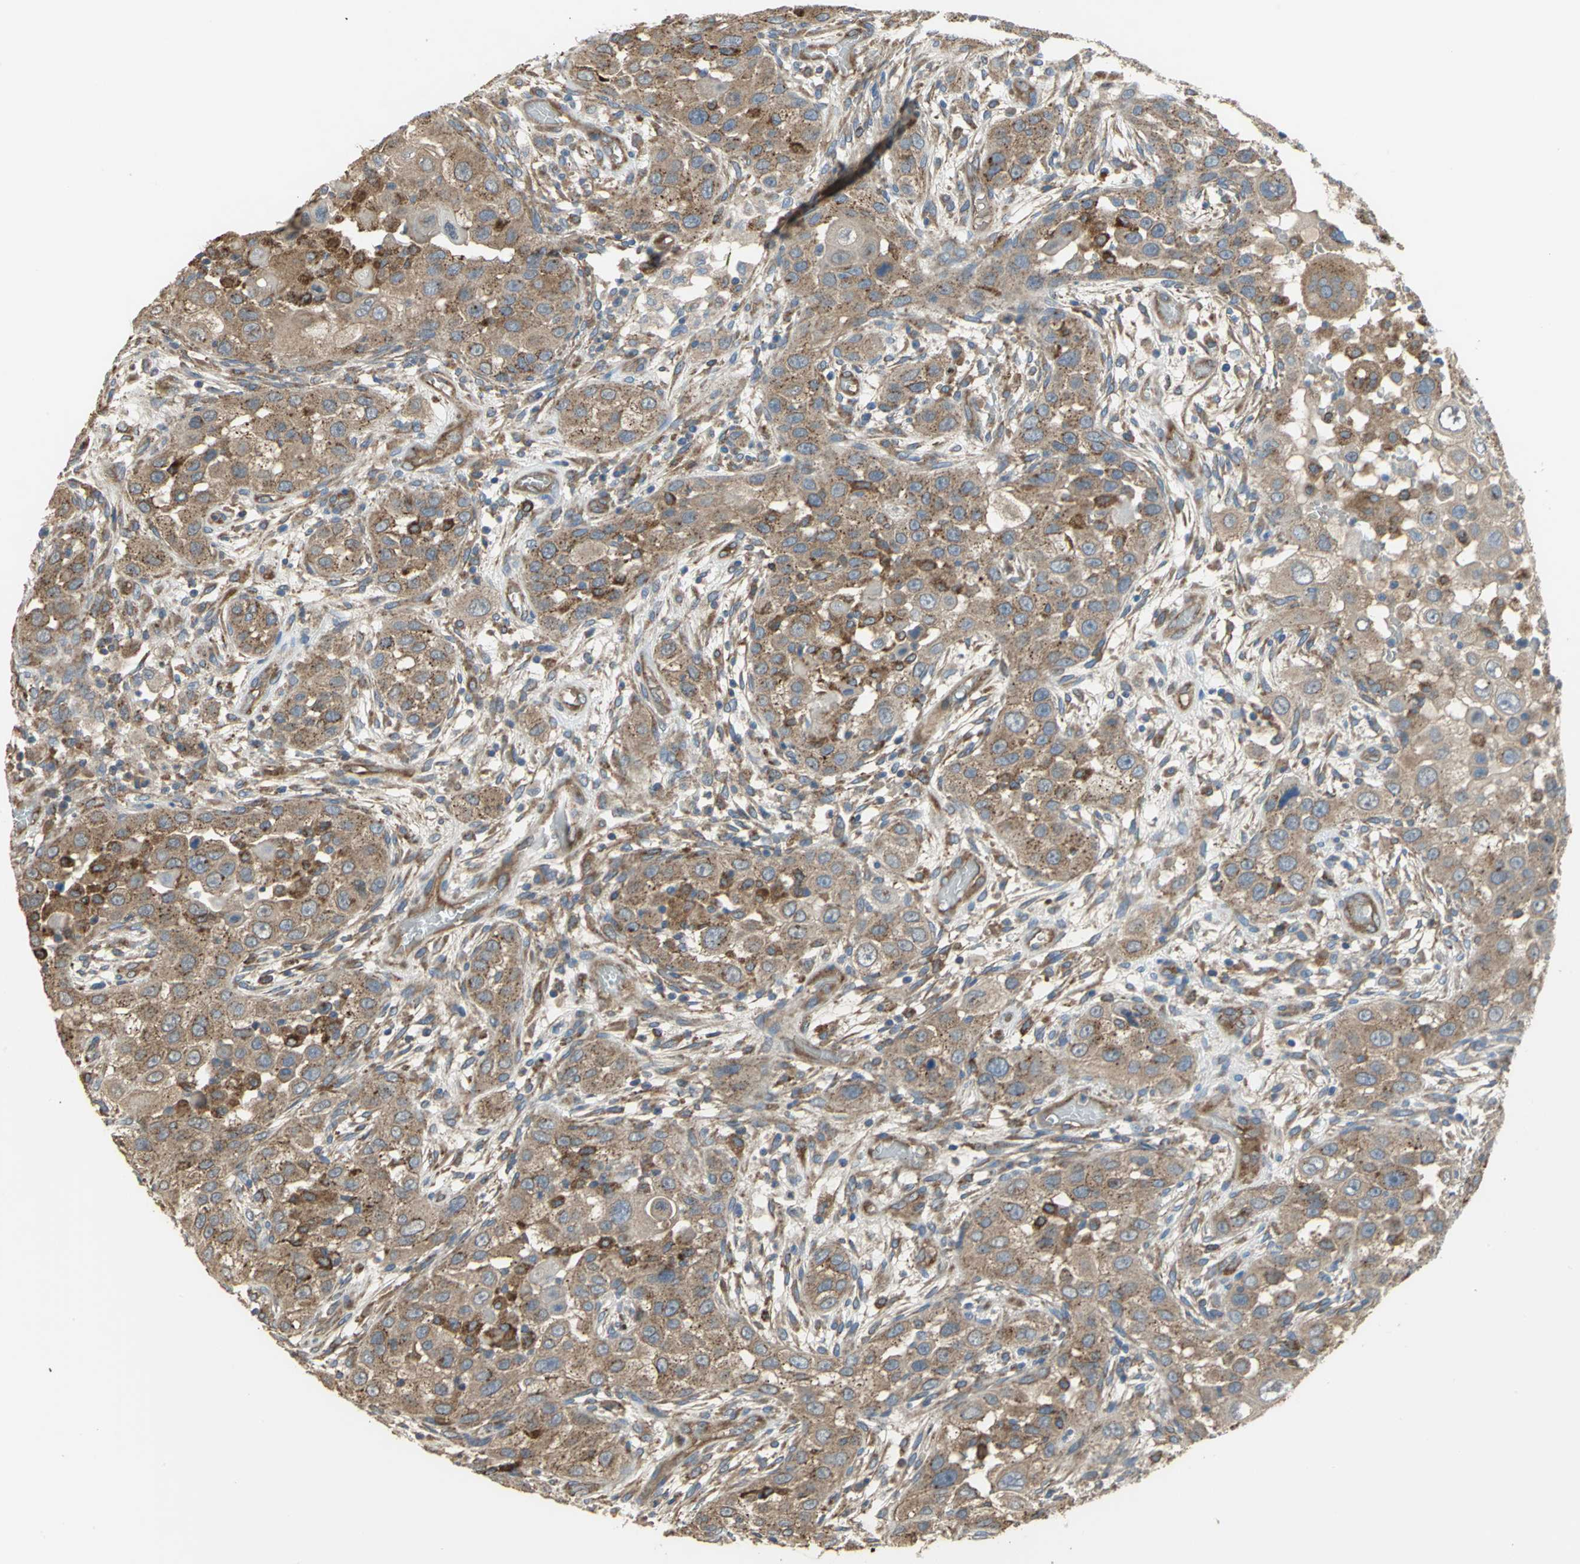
{"staining": {"intensity": "weak", "quantity": "25%-75%", "location": "cytoplasmic/membranous"}, "tissue": "head and neck cancer", "cell_type": "Tumor cells", "image_type": "cancer", "snomed": [{"axis": "morphology", "description": "Carcinoma, NOS"}, {"axis": "topography", "description": "Head-Neck"}], "caption": "Immunohistochemical staining of human head and neck carcinoma shows low levels of weak cytoplasmic/membranous staining in approximately 25%-75% of tumor cells. The staining was performed using DAB (3,3'-diaminobenzidine) to visualize the protein expression in brown, while the nuclei were stained in blue with hematoxylin (Magnification: 20x).", "gene": "DIAPH2", "patient": {"sex": "male", "age": 87}}